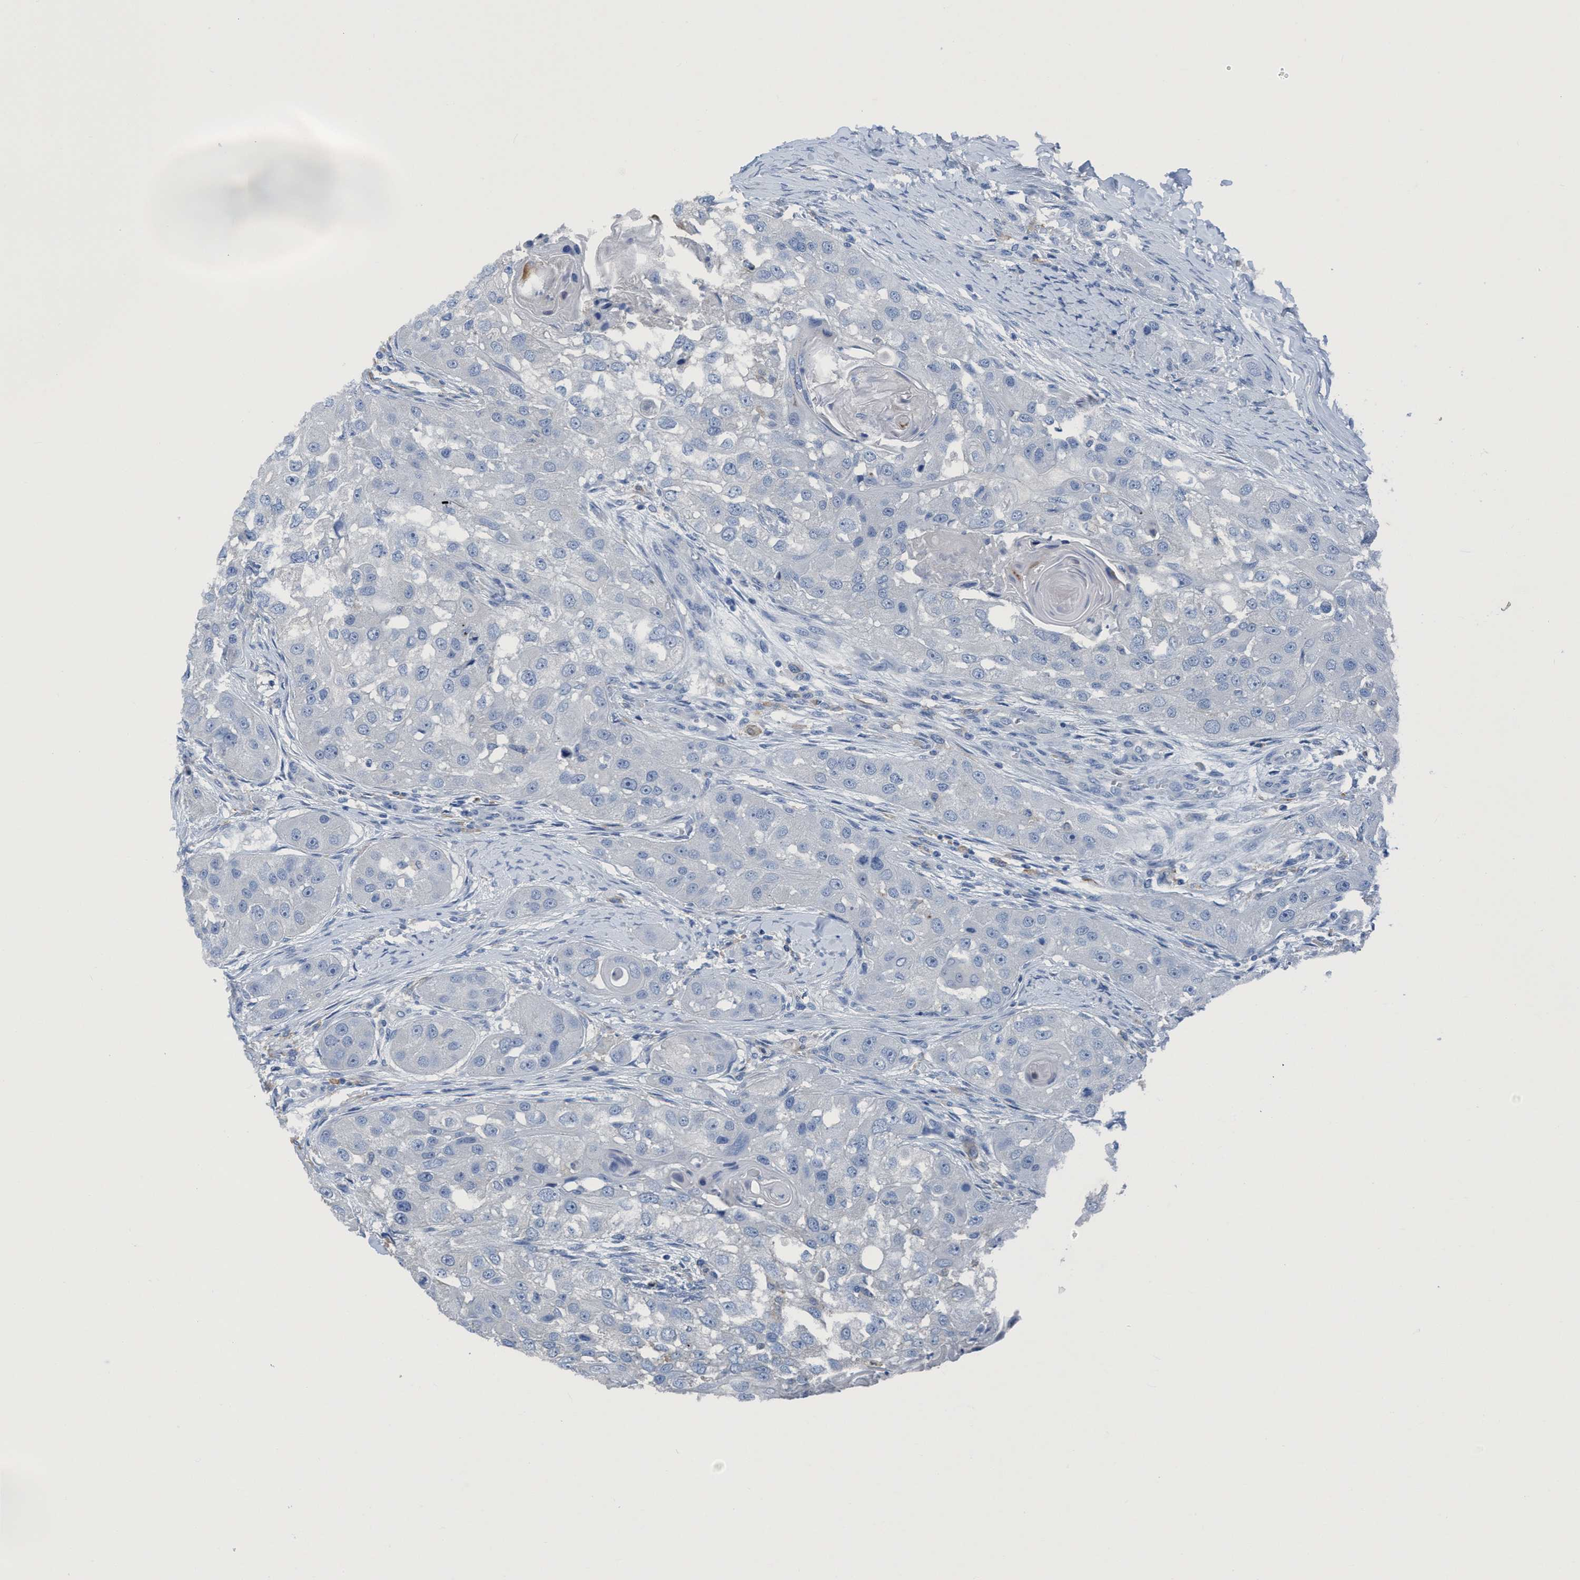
{"staining": {"intensity": "negative", "quantity": "none", "location": "none"}, "tissue": "head and neck cancer", "cell_type": "Tumor cells", "image_type": "cancer", "snomed": [{"axis": "morphology", "description": "Normal tissue, NOS"}, {"axis": "morphology", "description": "Squamous cell carcinoma, NOS"}, {"axis": "topography", "description": "Skeletal muscle"}, {"axis": "topography", "description": "Head-Neck"}], "caption": "Head and neck squamous cell carcinoma was stained to show a protein in brown. There is no significant expression in tumor cells.", "gene": "DNAI1", "patient": {"sex": "male", "age": 51}}